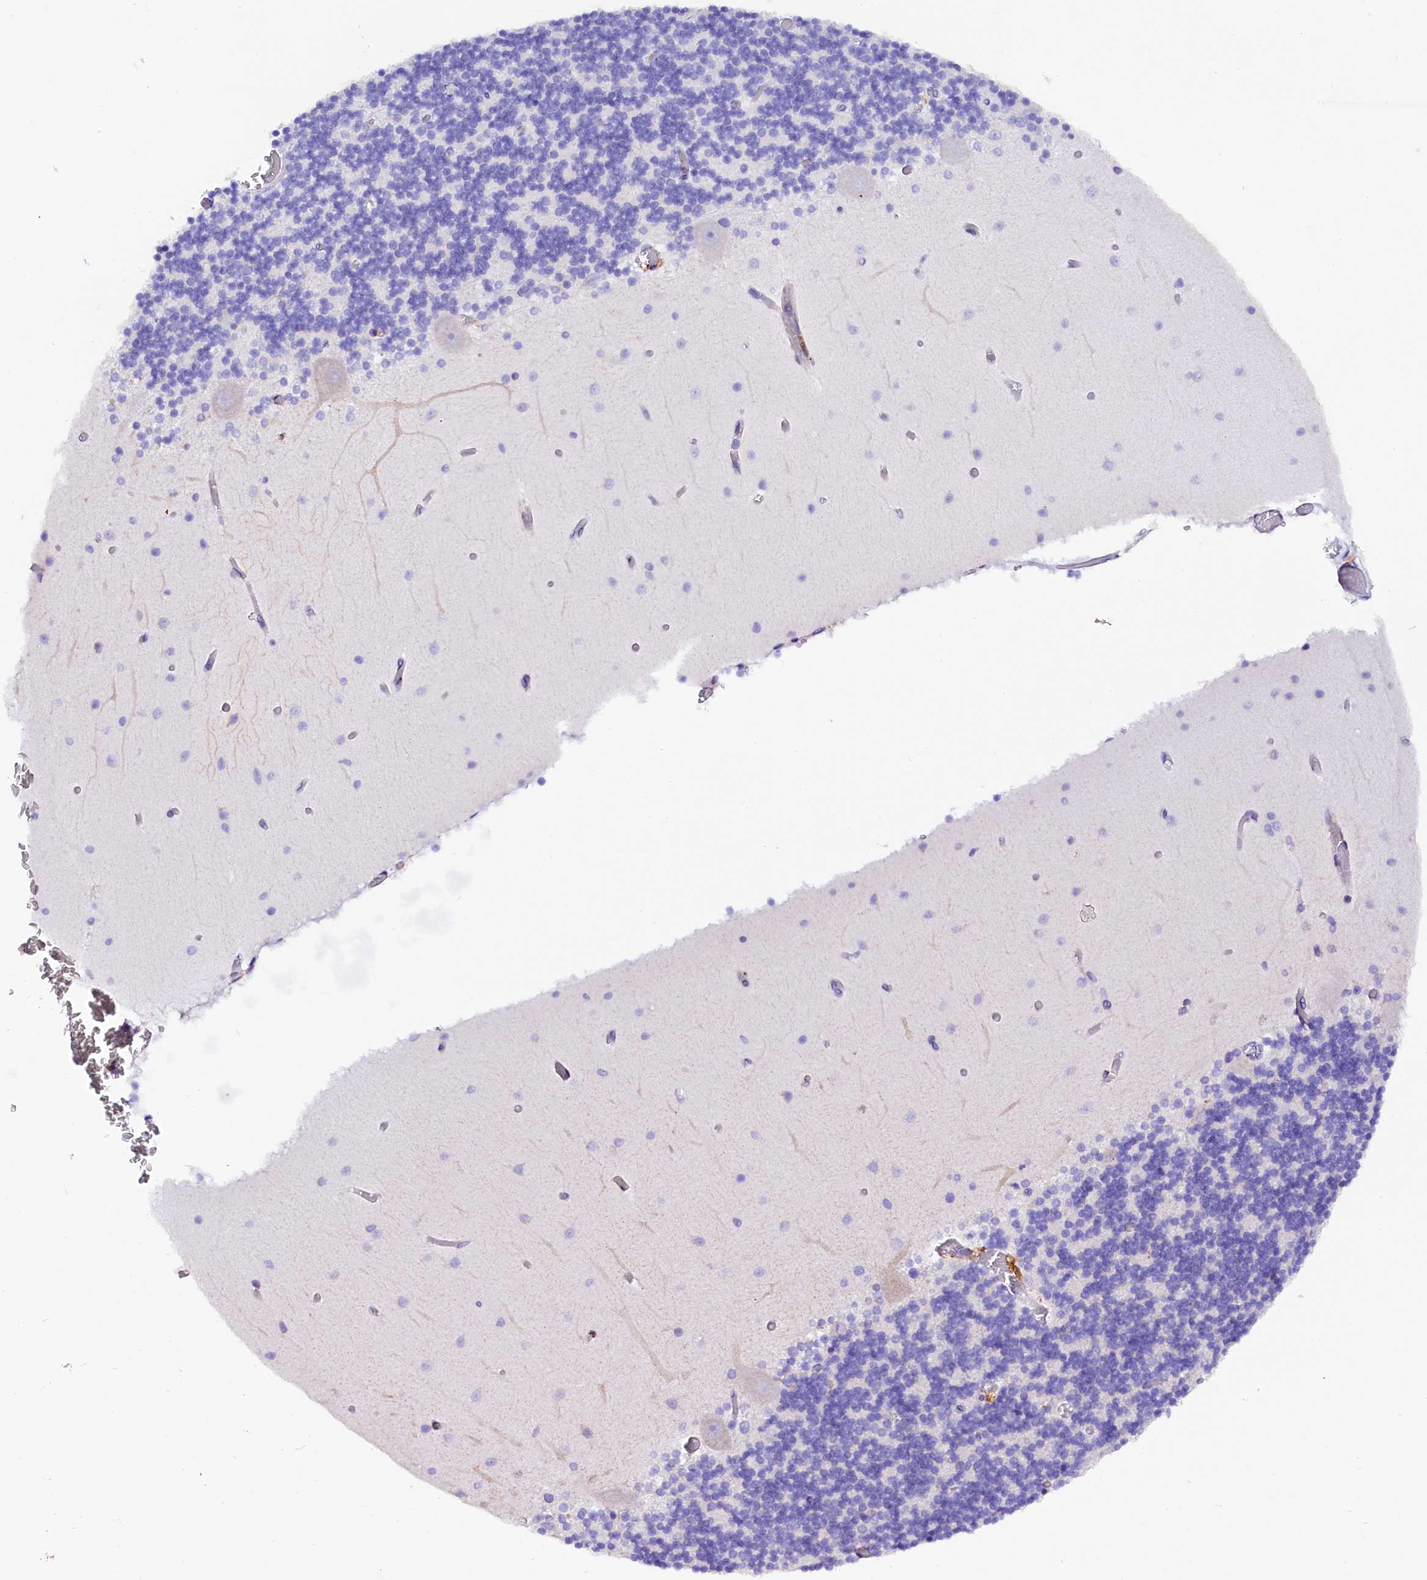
{"staining": {"intensity": "negative", "quantity": "none", "location": "none"}, "tissue": "cerebellum", "cell_type": "Cells in granular layer", "image_type": "normal", "snomed": [{"axis": "morphology", "description": "Normal tissue, NOS"}, {"axis": "topography", "description": "Cerebellum"}], "caption": "Immunohistochemistry photomicrograph of benign human cerebellum stained for a protein (brown), which demonstrates no expression in cells in granular layer.", "gene": "CMTR2", "patient": {"sex": "female", "age": 28}}